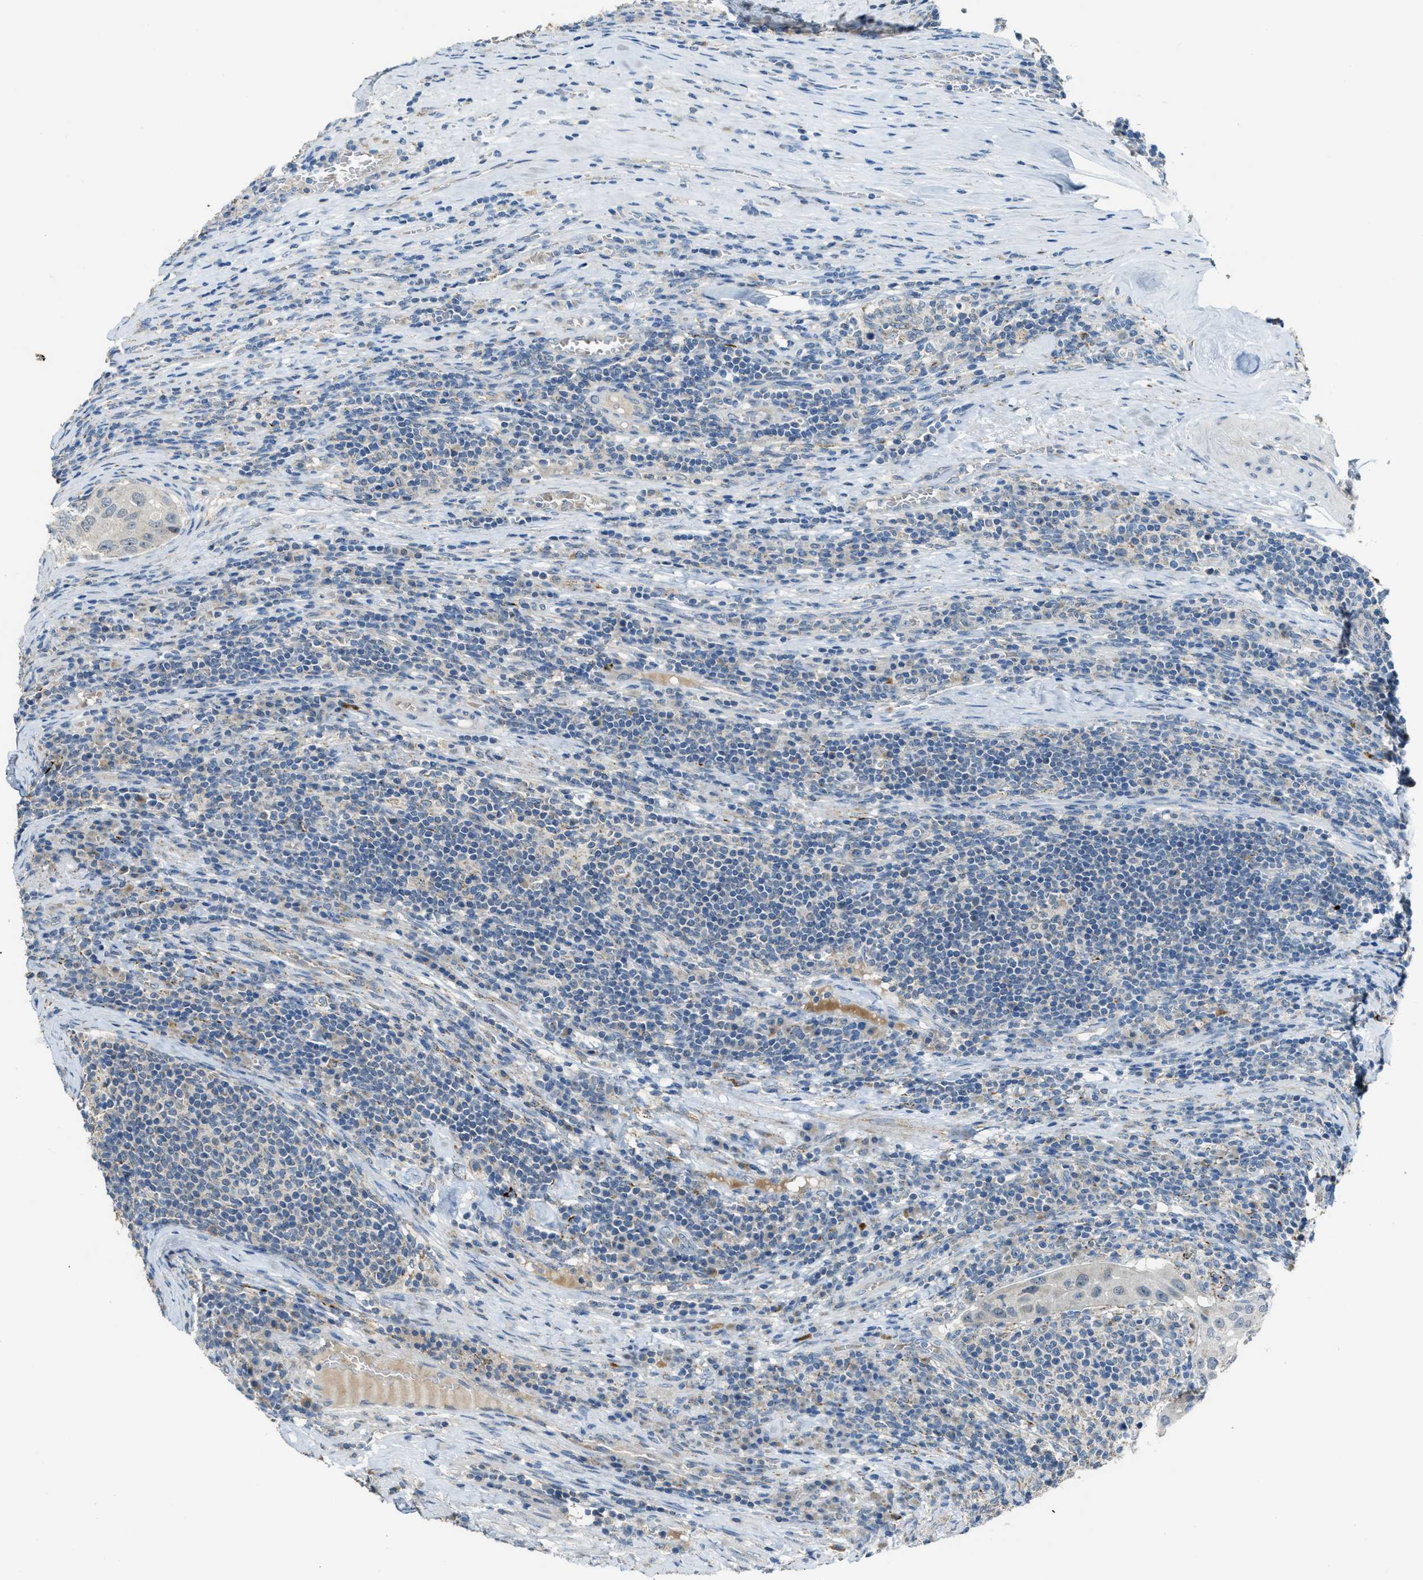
{"staining": {"intensity": "negative", "quantity": "none", "location": "none"}, "tissue": "urothelial cancer", "cell_type": "Tumor cells", "image_type": "cancer", "snomed": [{"axis": "morphology", "description": "Urothelial carcinoma, High grade"}, {"axis": "topography", "description": "Lymph node"}, {"axis": "topography", "description": "Urinary bladder"}], "caption": "This is an IHC photomicrograph of human urothelial cancer. There is no positivity in tumor cells.", "gene": "CDON", "patient": {"sex": "male", "age": 51}}